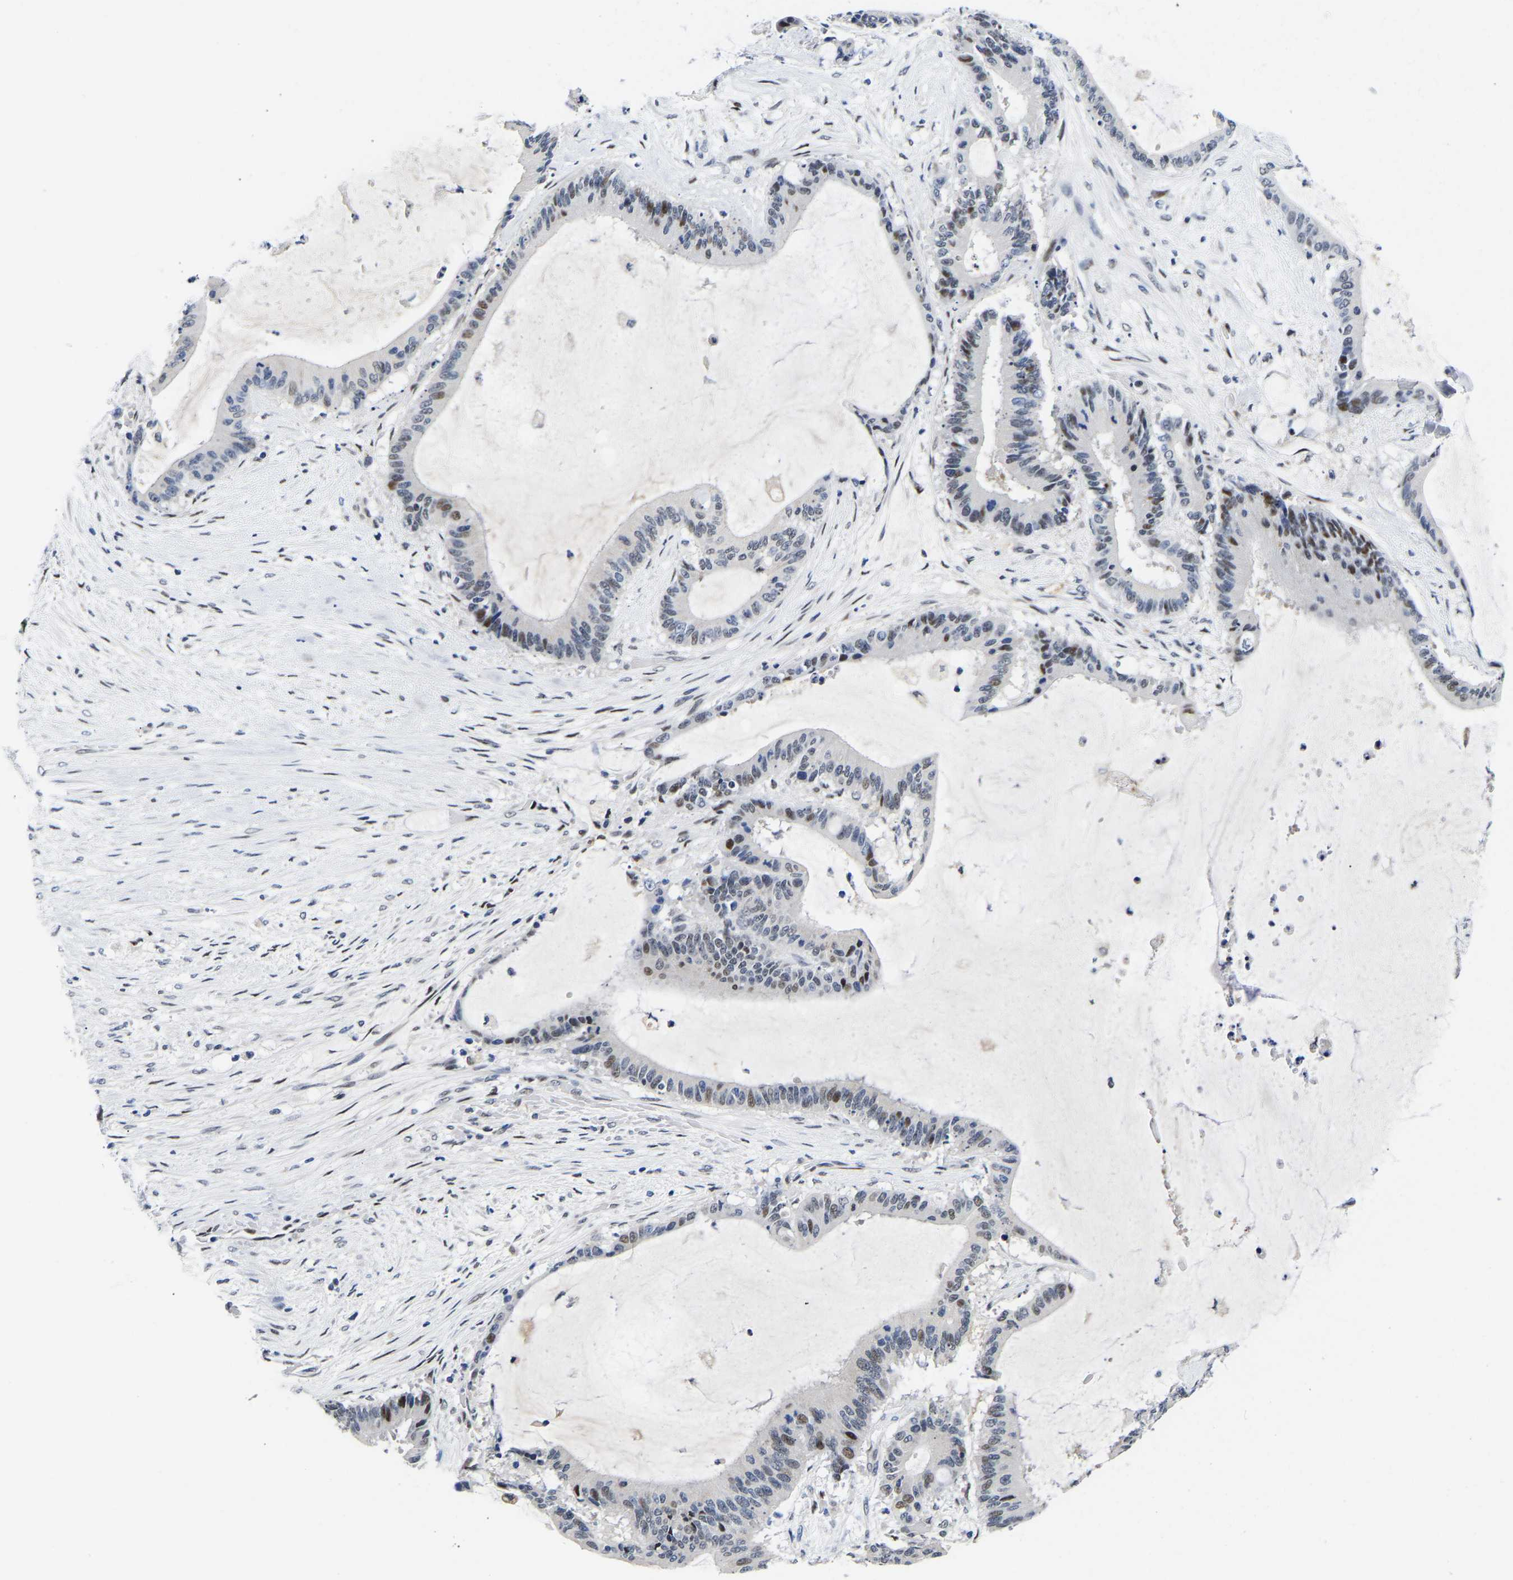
{"staining": {"intensity": "moderate", "quantity": "<25%", "location": "nuclear"}, "tissue": "liver cancer", "cell_type": "Tumor cells", "image_type": "cancer", "snomed": [{"axis": "morphology", "description": "Cholangiocarcinoma"}, {"axis": "topography", "description": "Liver"}], "caption": "This is an image of IHC staining of liver cancer (cholangiocarcinoma), which shows moderate staining in the nuclear of tumor cells.", "gene": "PTRHD1", "patient": {"sex": "female", "age": 73}}